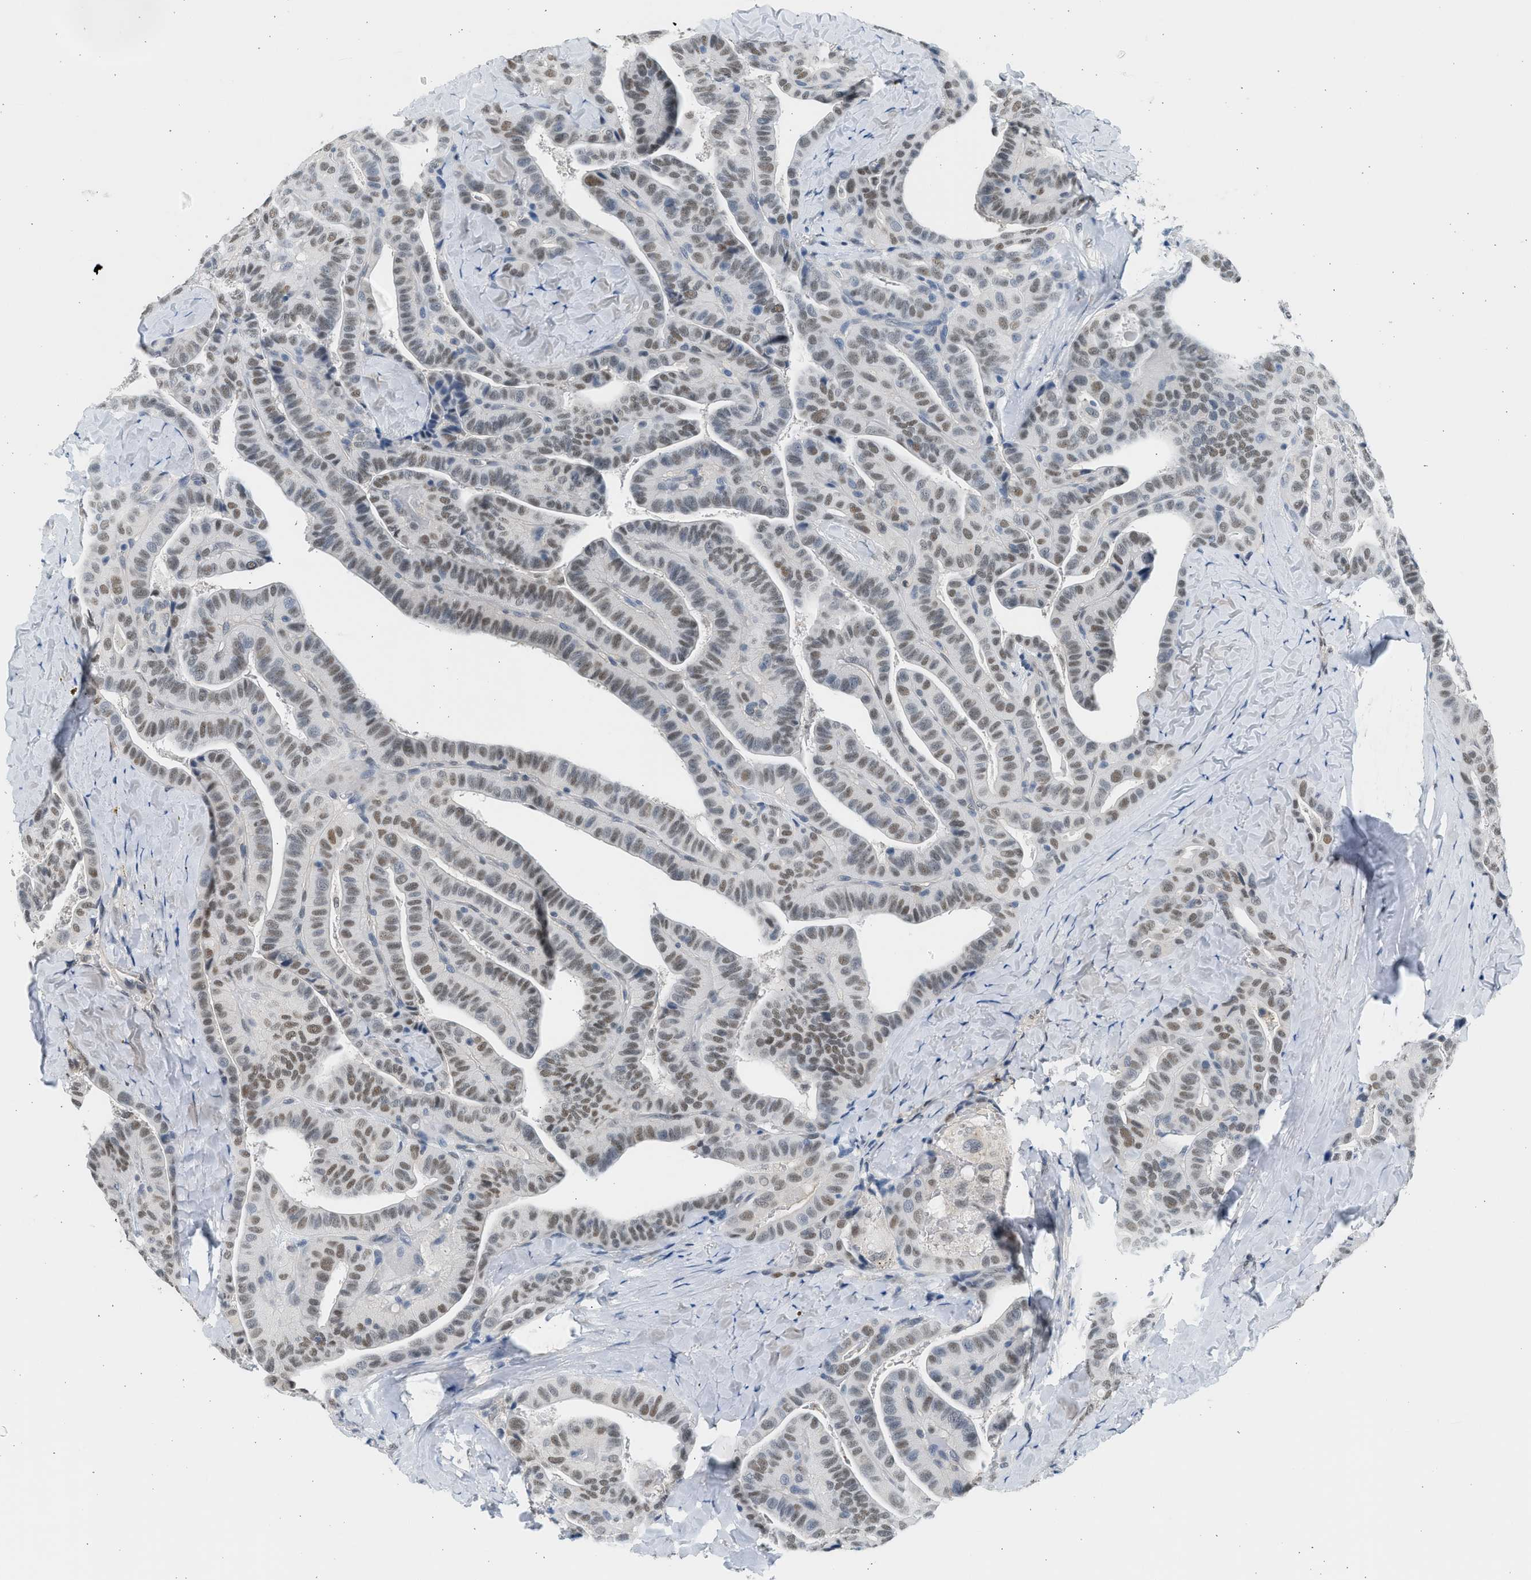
{"staining": {"intensity": "weak", "quantity": ">75%", "location": "nuclear"}, "tissue": "thyroid cancer", "cell_type": "Tumor cells", "image_type": "cancer", "snomed": [{"axis": "morphology", "description": "Papillary adenocarcinoma, NOS"}, {"axis": "topography", "description": "Thyroid gland"}], "caption": "This photomicrograph shows immunohistochemistry (IHC) staining of thyroid papillary adenocarcinoma, with low weak nuclear staining in approximately >75% of tumor cells.", "gene": "HIPK1", "patient": {"sex": "male", "age": 77}}